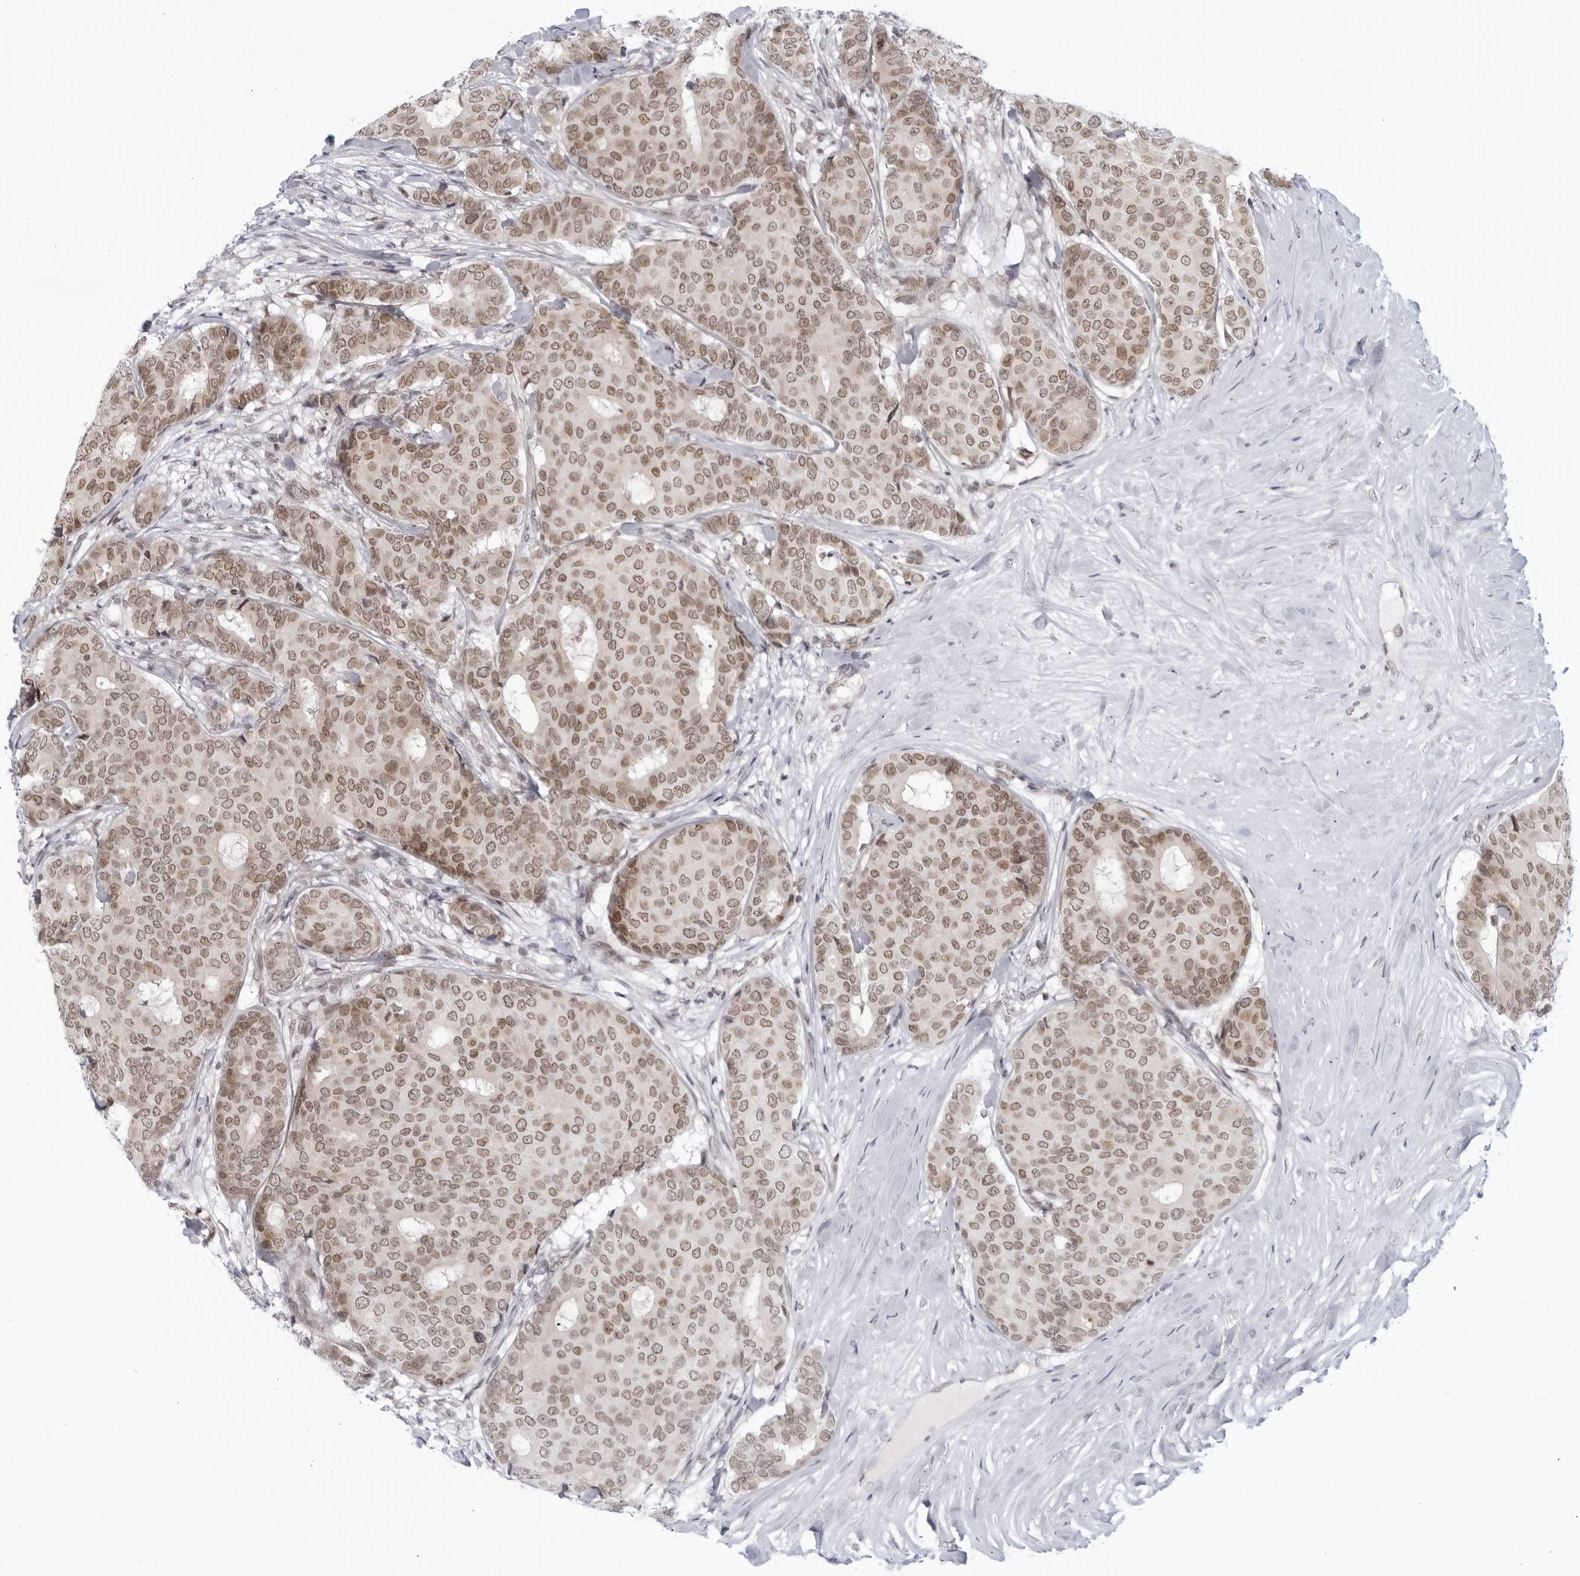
{"staining": {"intensity": "moderate", "quantity": ">75%", "location": "cytoplasmic/membranous,nuclear"}, "tissue": "breast cancer", "cell_type": "Tumor cells", "image_type": "cancer", "snomed": [{"axis": "morphology", "description": "Duct carcinoma"}, {"axis": "topography", "description": "Breast"}], "caption": "A histopathology image of human breast cancer stained for a protein demonstrates moderate cytoplasmic/membranous and nuclear brown staining in tumor cells.", "gene": "RAB11FIP3", "patient": {"sex": "female", "age": 75}}